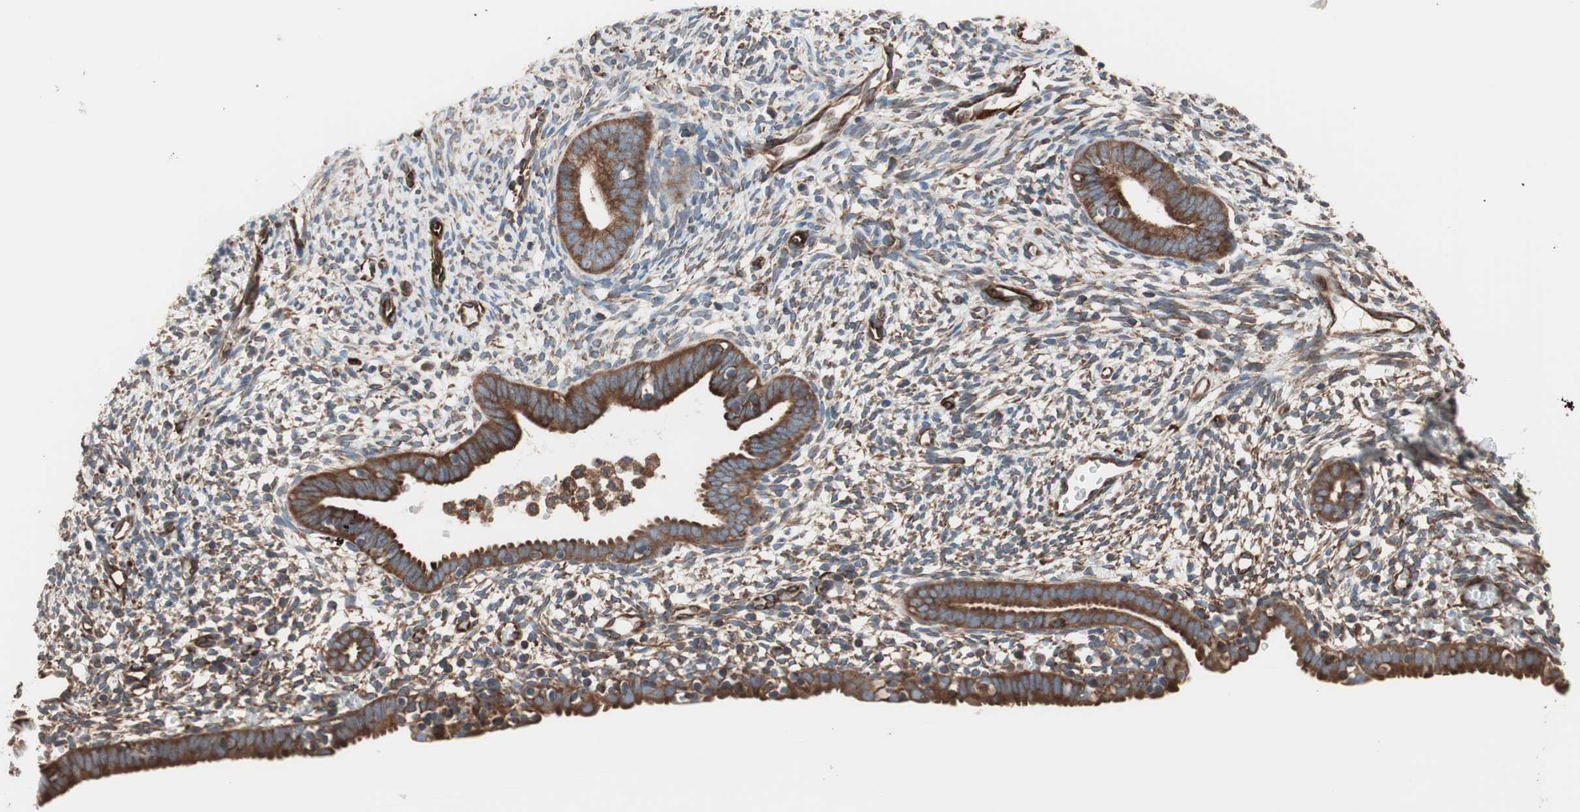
{"staining": {"intensity": "moderate", "quantity": ">75%", "location": "cytoplasmic/membranous"}, "tissue": "endometrium", "cell_type": "Cells in endometrial stroma", "image_type": "normal", "snomed": [{"axis": "morphology", "description": "Normal tissue, NOS"}, {"axis": "morphology", "description": "Atrophy, NOS"}, {"axis": "topography", "description": "Uterus"}, {"axis": "topography", "description": "Endometrium"}], "caption": "Endometrium stained with immunohistochemistry (IHC) reveals moderate cytoplasmic/membranous positivity in approximately >75% of cells in endometrial stroma.", "gene": "GPSM2", "patient": {"sex": "female", "age": 68}}